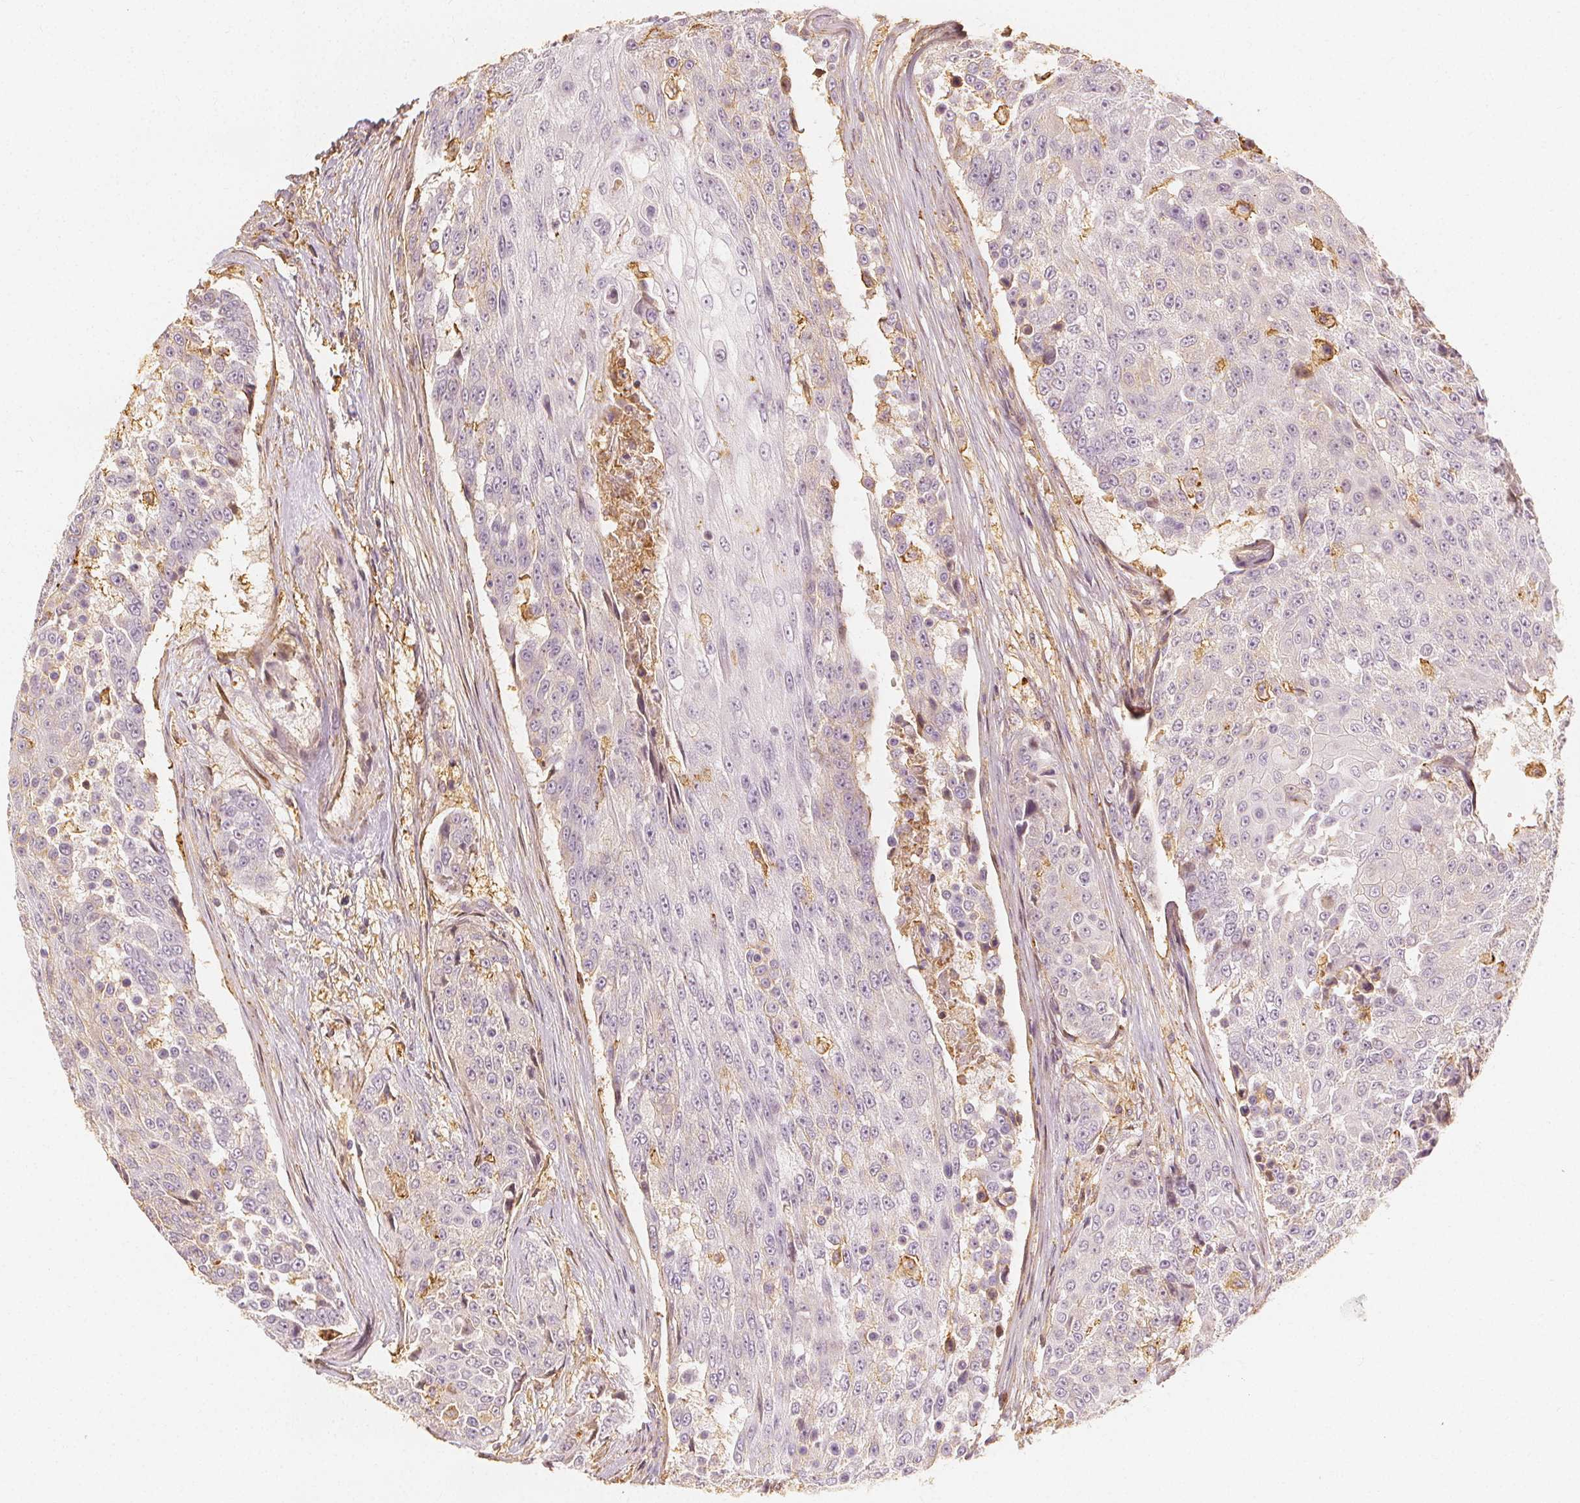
{"staining": {"intensity": "negative", "quantity": "none", "location": "none"}, "tissue": "urothelial cancer", "cell_type": "Tumor cells", "image_type": "cancer", "snomed": [{"axis": "morphology", "description": "Urothelial carcinoma, High grade"}, {"axis": "topography", "description": "Urinary bladder"}], "caption": "IHC of urothelial cancer reveals no staining in tumor cells. (DAB immunohistochemistry with hematoxylin counter stain).", "gene": "ARHGAP26", "patient": {"sex": "female", "age": 63}}